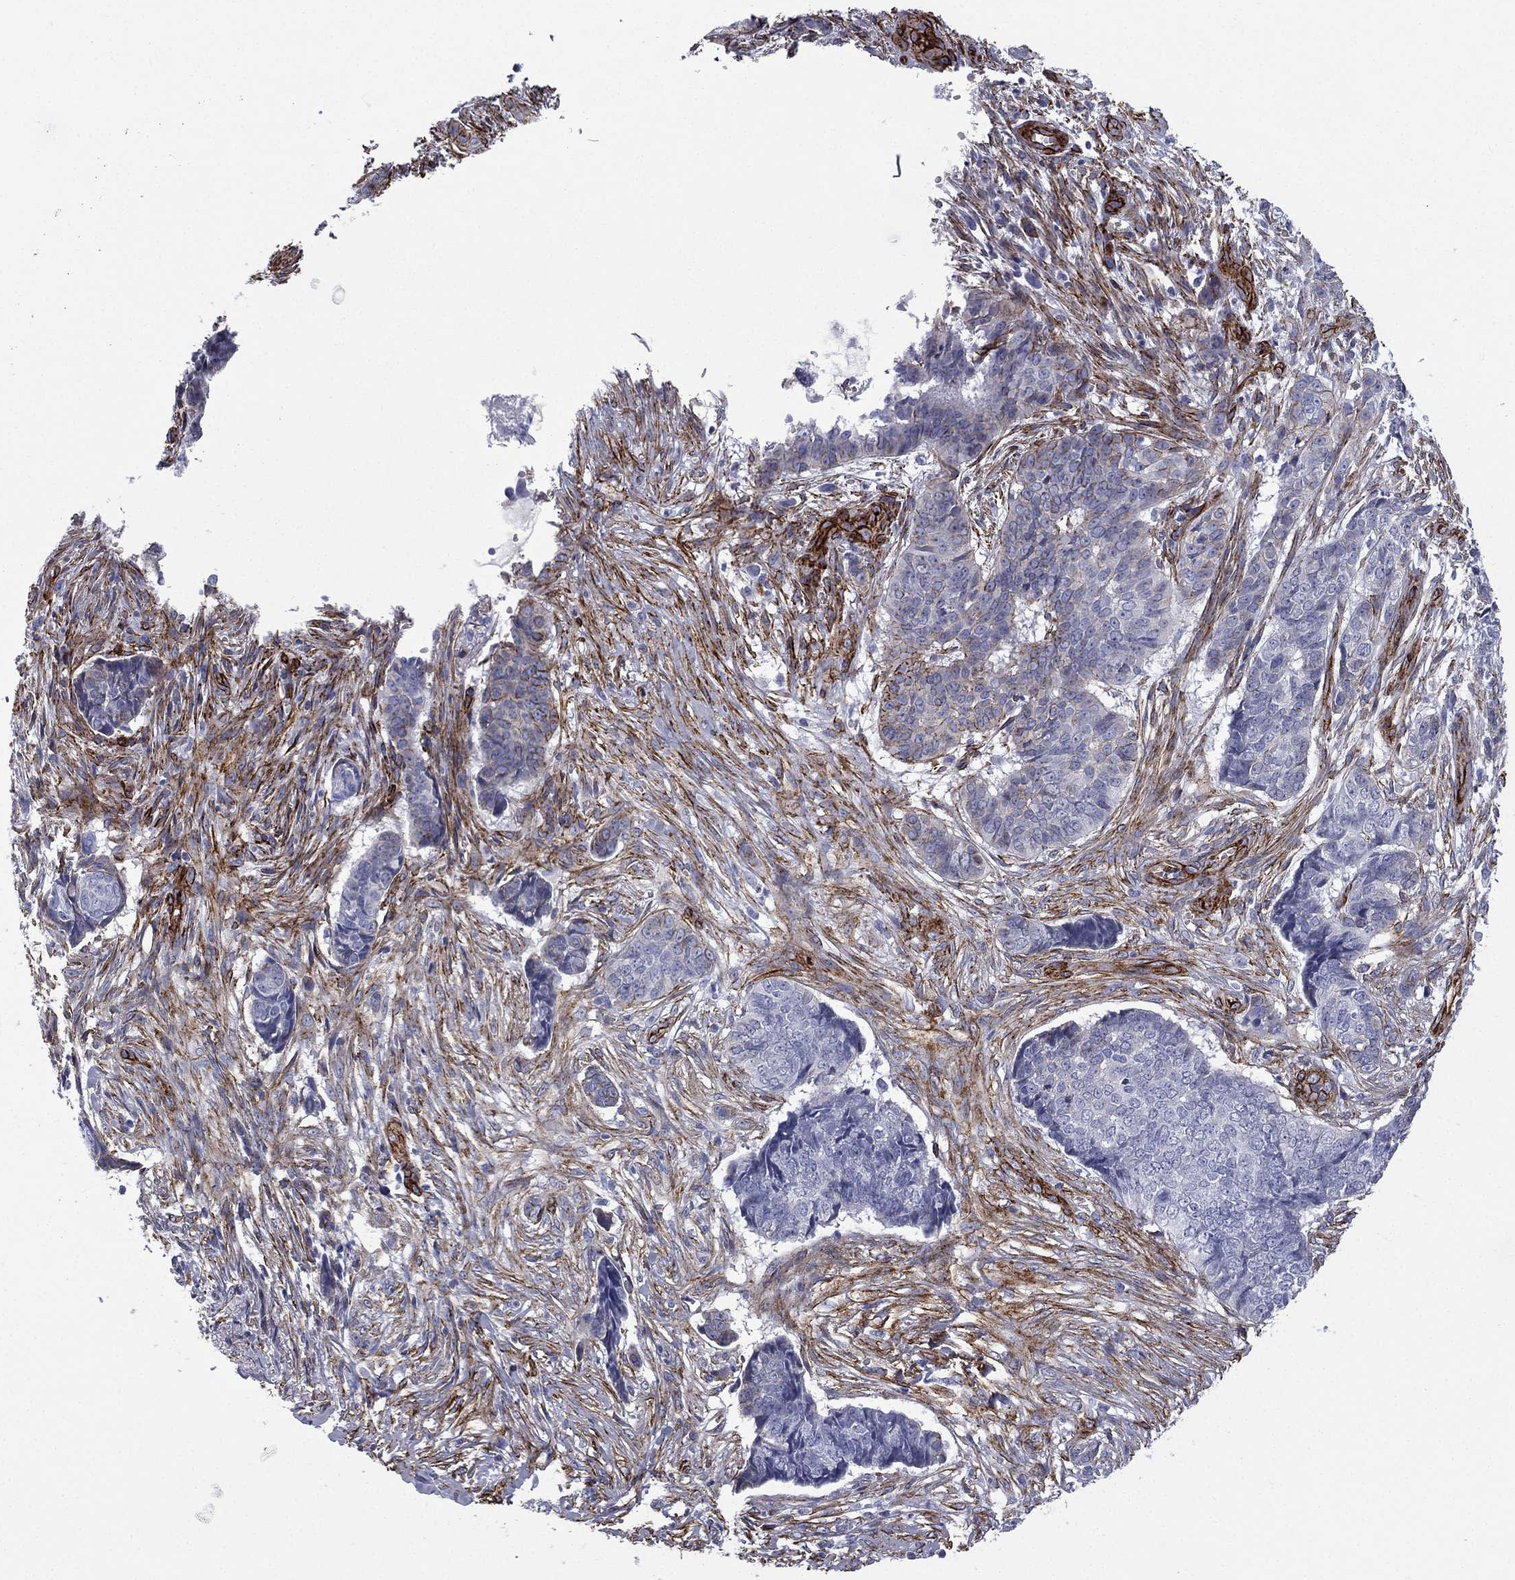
{"staining": {"intensity": "negative", "quantity": "none", "location": "none"}, "tissue": "skin cancer", "cell_type": "Tumor cells", "image_type": "cancer", "snomed": [{"axis": "morphology", "description": "Basal cell carcinoma"}, {"axis": "topography", "description": "Skin"}], "caption": "The micrograph displays no significant staining in tumor cells of basal cell carcinoma (skin).", "gene": "CAVIN3", "patient": {"sex": "male", "age": 86}}